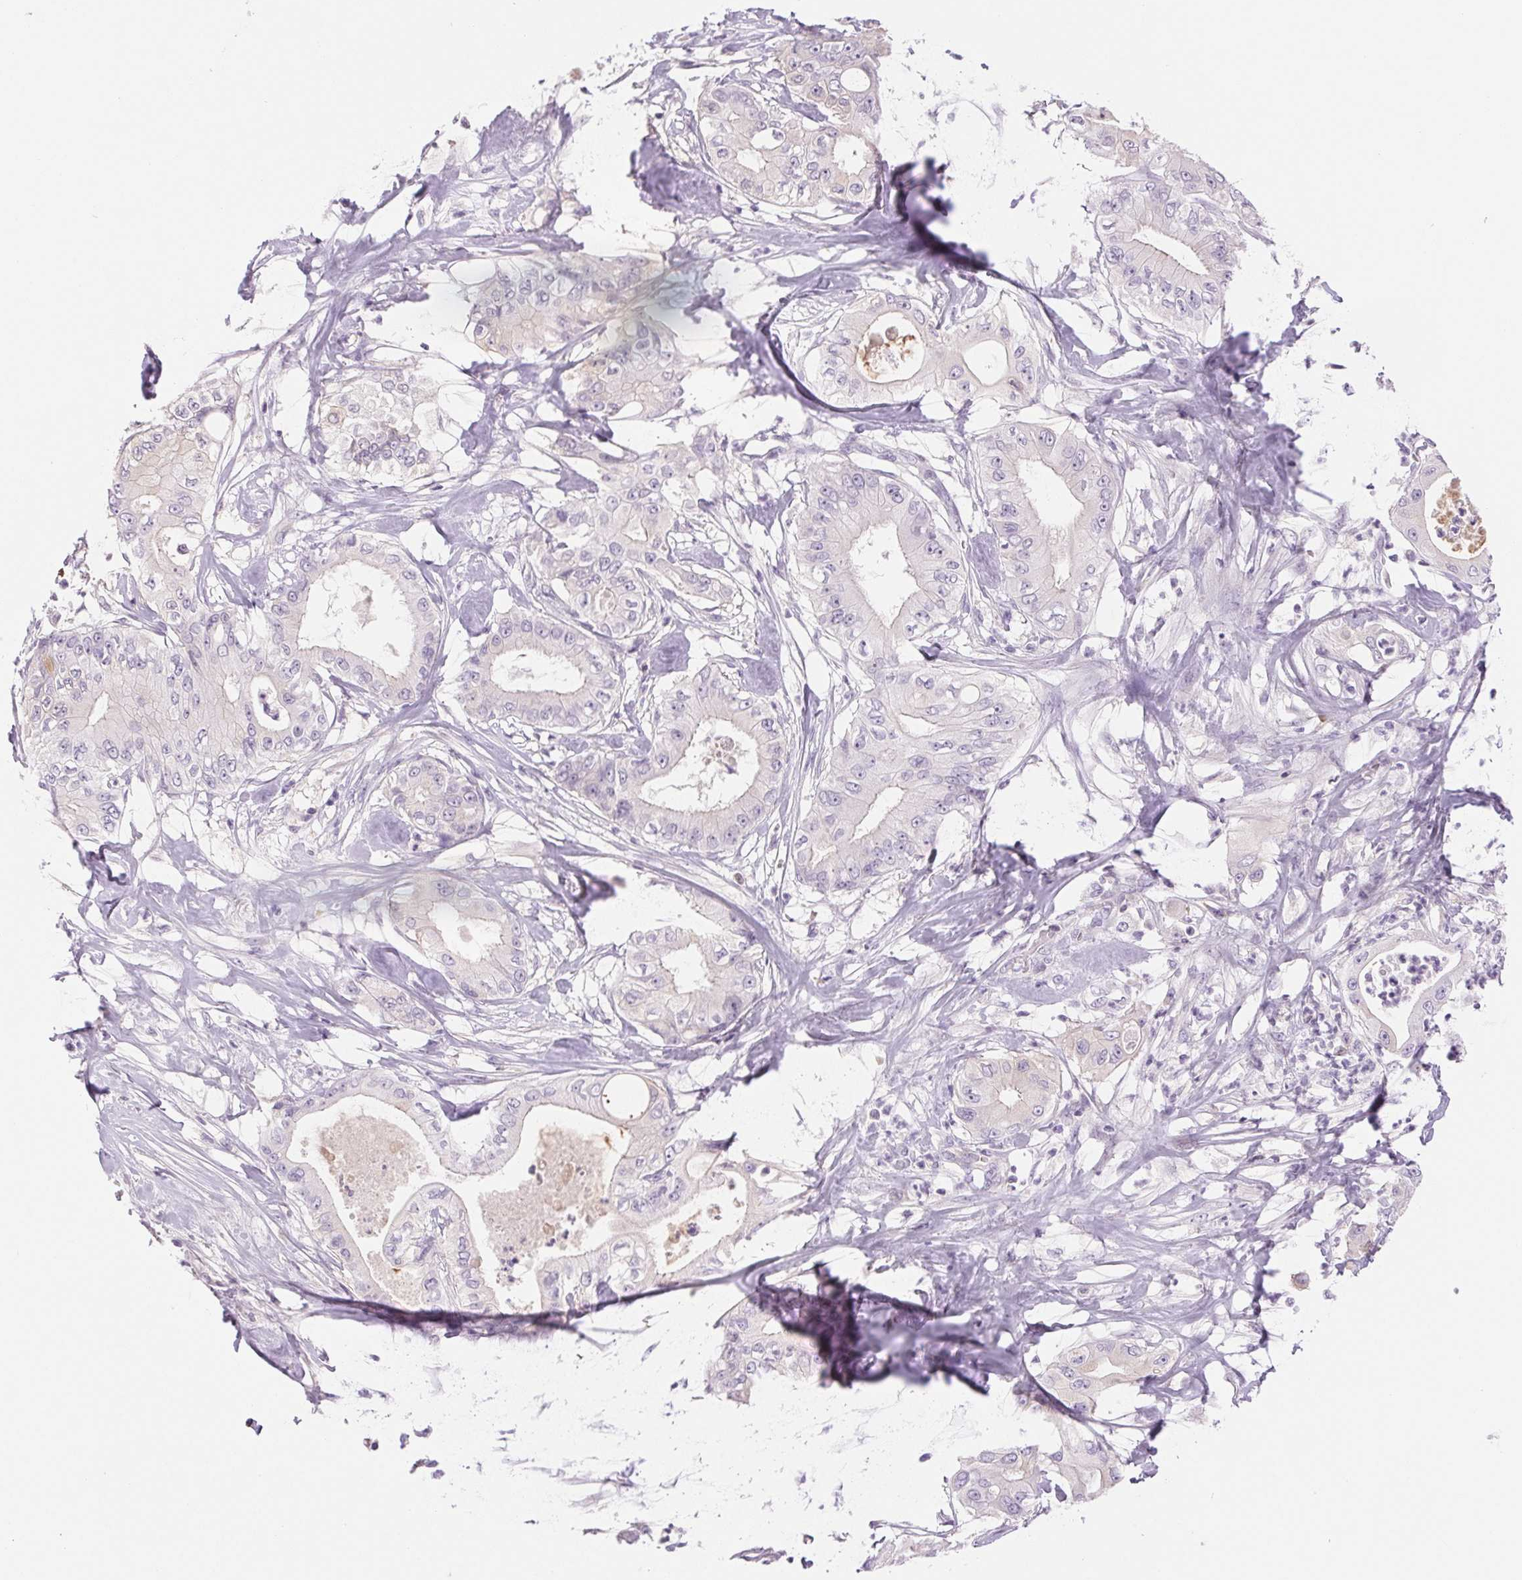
{"staining": {"intensity": "negative", "quantity": "none", "location": "none"}, "tissue": "pancreatic cancer", "cell_type": "Tumor cells", "image_type": "cancer", "snomed": [{"axis": "morphology", "description": "Adenocarcinoma, NOS"}, {"axis": "topography", "description": "Pancreas"}], "caption": "Adenocarcinoma (pancreatic) was stained to show a protein in brown. There is no significant positivity in tumor cells.", "gene": "IFIT1B", "patient": {"sex": "male", "age": 71}}